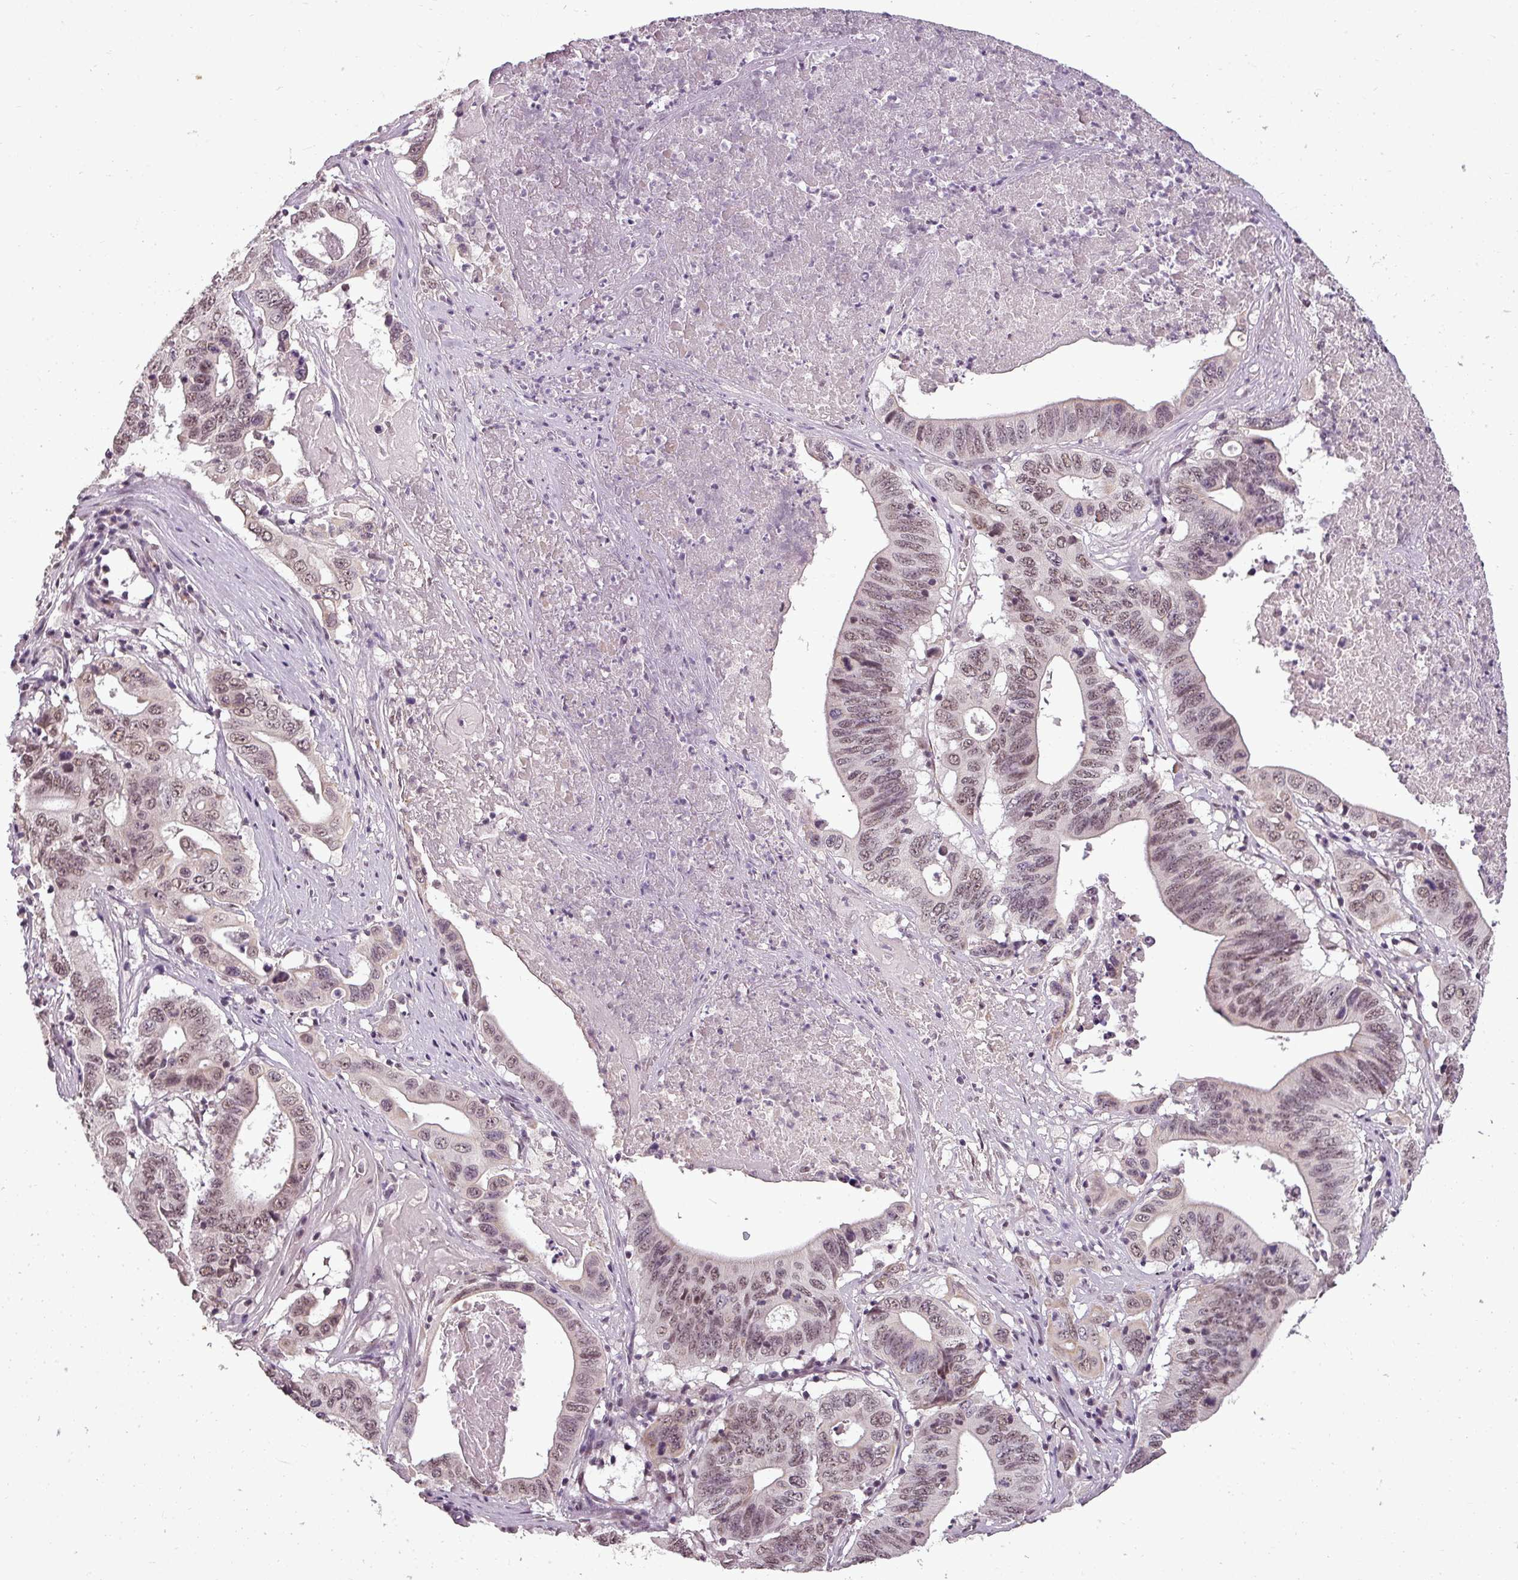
{"staining": {"intensity": "moderate", "quantity": ">75%", "location": "nuclear"}, "tissue": "lung cancer", "cell_type": "Tumor cells", "image_type": "cancer", "snomed": [{"axis": "morphology", "description": "Adenocarcinoma, NOS"}, {"axis": "topography", "description": "Lung"}], "caption": "Immunohistochemical staining of lung cancer shows medium levels of moderate nuclear staining in about >75% of tumor cells. The staining is performed using DAB brown chromogen to label protein expression. The nuclei are counter-stained blue using hematoxylin.", "gene": "BCAS3", "patient": {"sex": "female", "age": 60}}